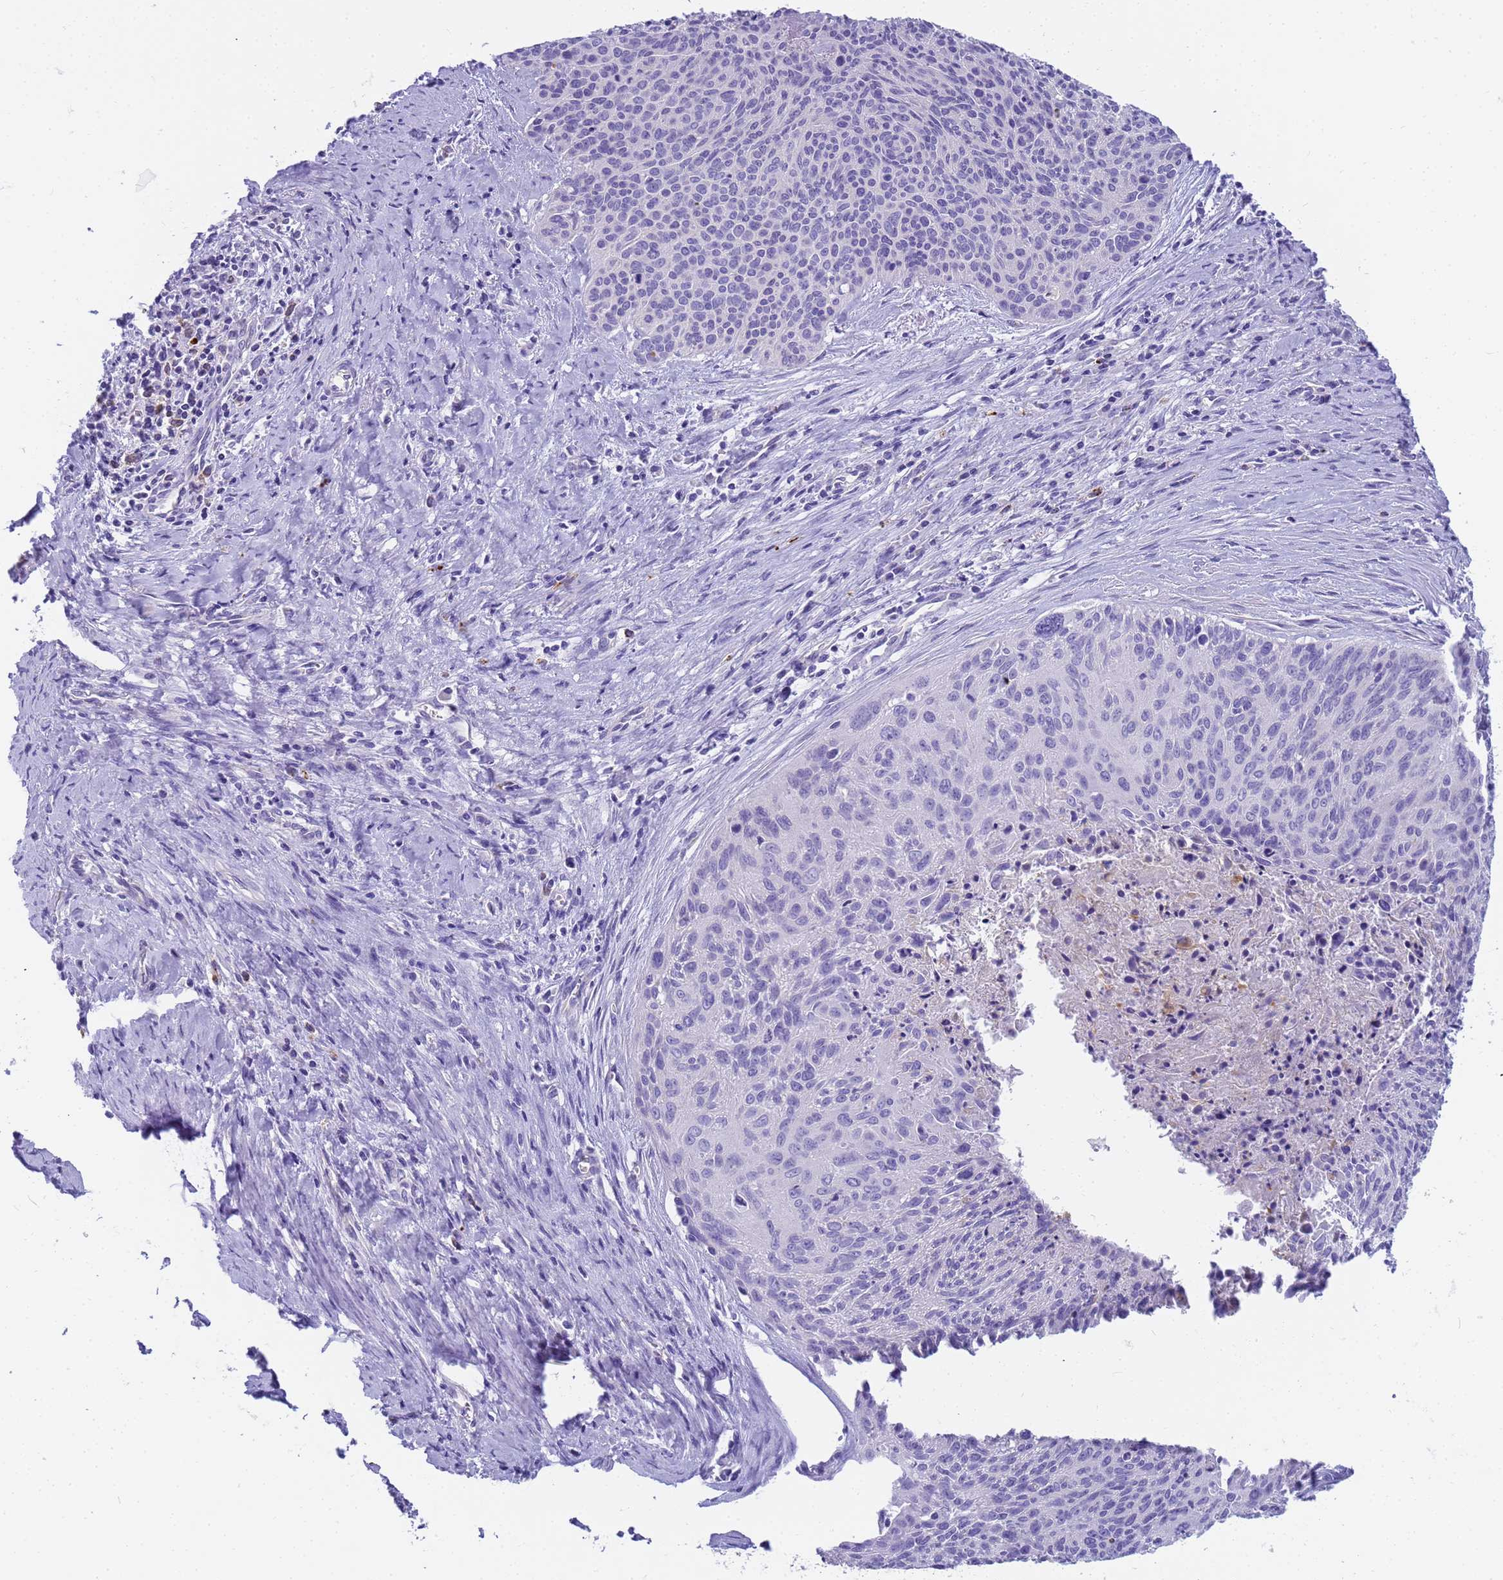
{"staining": {"intensity": "negative", "quantity": "none", "location": "none"}, "tissue": "cervical cancer", "cell_type": "Tumor cells", "image_type": "cancer", "snomed": [{"axis": "morphology", "description": "Squamous cell carcinoma, NOS"}, {"axis": "topography", "description": "Cervix"}], "caption": "A histopathology image of human cervical squamous cell carcinoma is negative for staining in tumor cells. Brightfield microscopy of immunohistochemistry (IHC) stained with DAB (3,3'-diaminobenzidine) (brown) and hematoxylin (blue), captured at high magnification.", "gene": "RNASE2", "patient": {"sex": "female", "age": 55}}